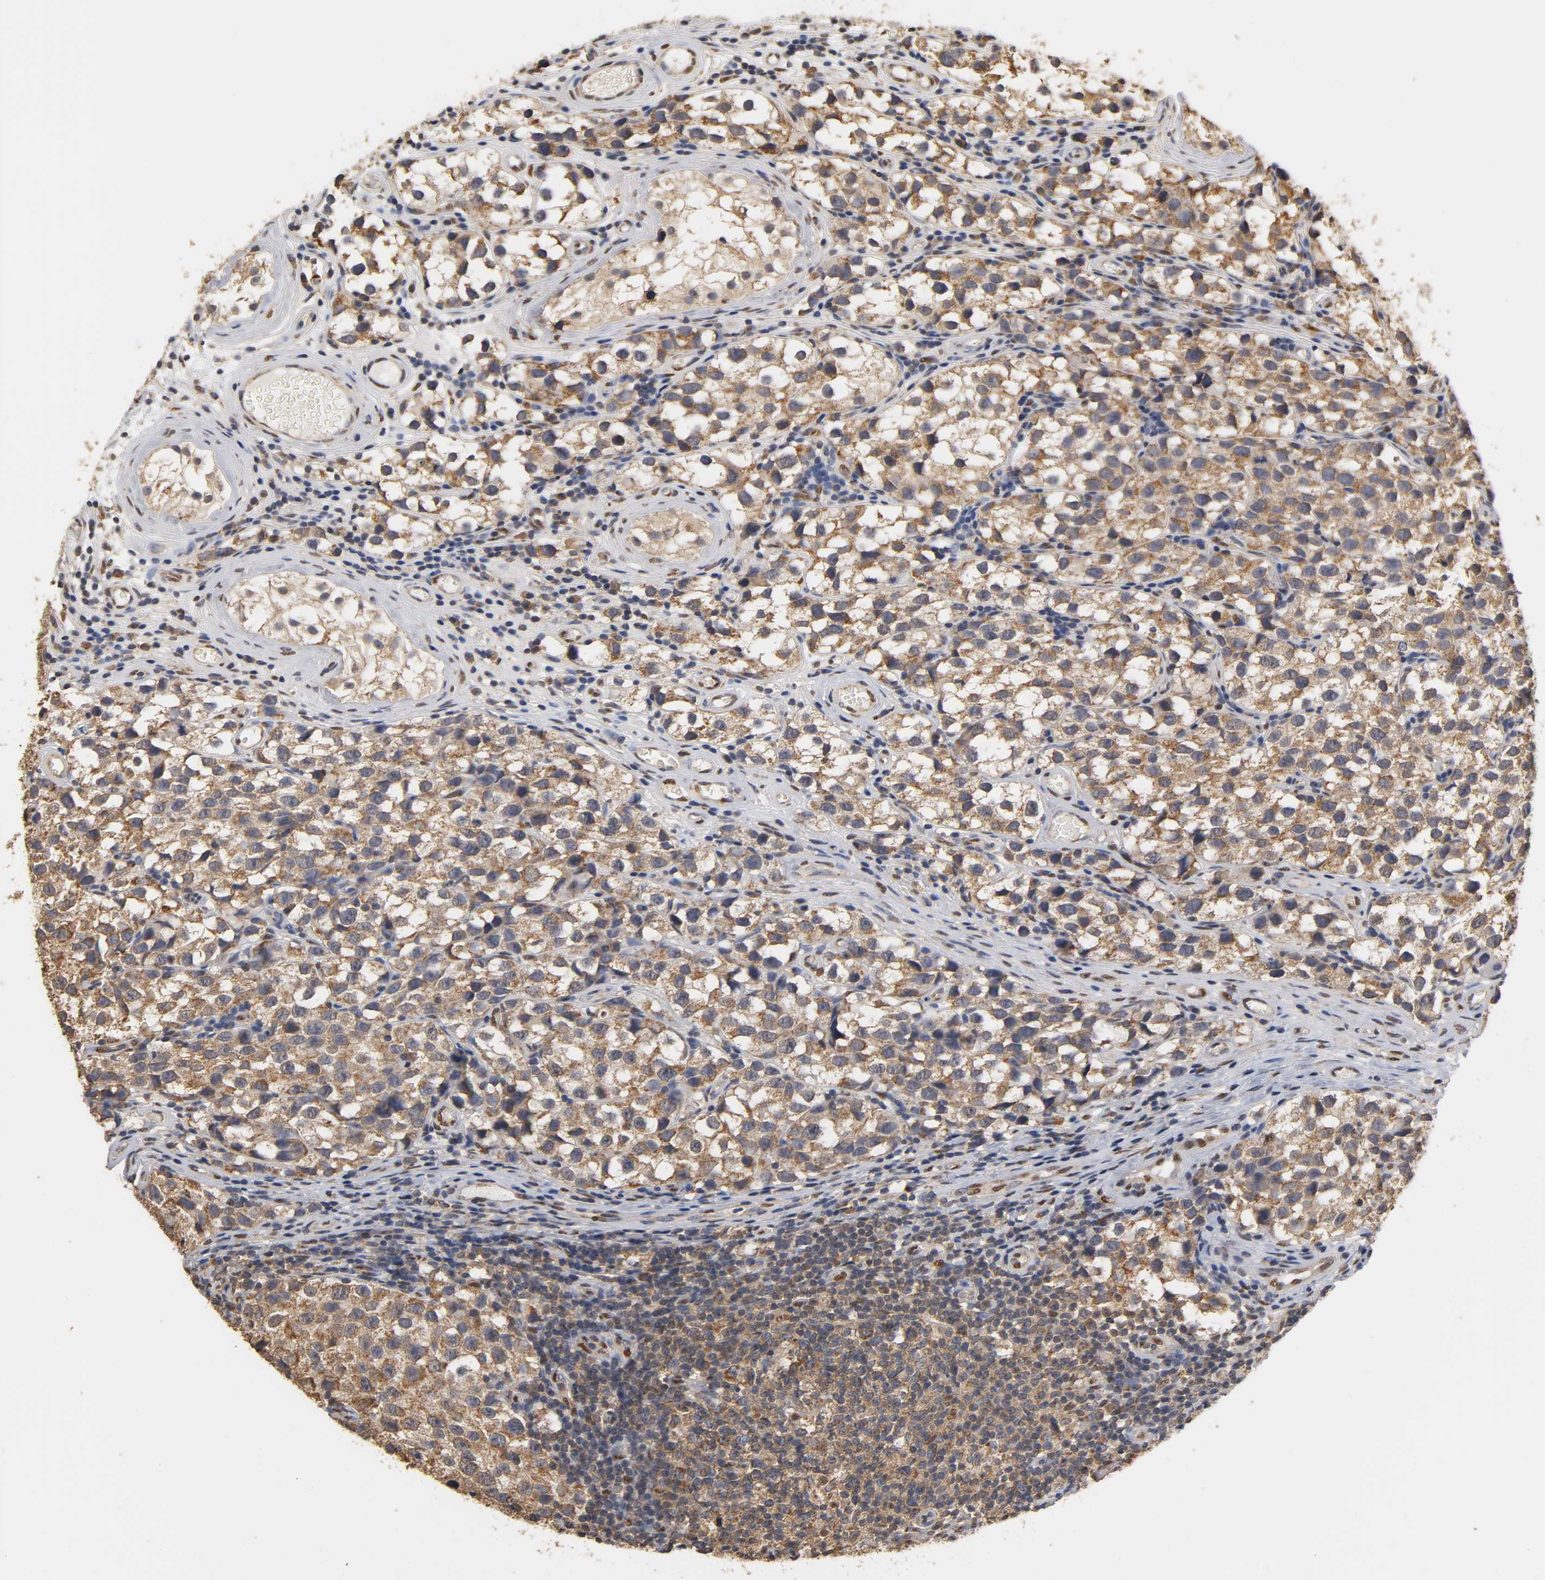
{"staining": {"intensity": "strong", "quantity": ">75%", "location": "cytoplasmic/membranous"}, "tissue": "testis cancer", "cell_type": "Tumor cells", "image_type": "cancer", "snomed": [{"axis": "morphology", "description": "Seminoma, NOS"}, {"axis": "topography", "description": "Testis"}], "caption": "Protein expression analysis of seminoma (testis) shows strong cytoplasmic/membranous expression in about >75% of tumor cells.", "gene": "PKN1", "patient": {"sex": "male", "age": 39}}